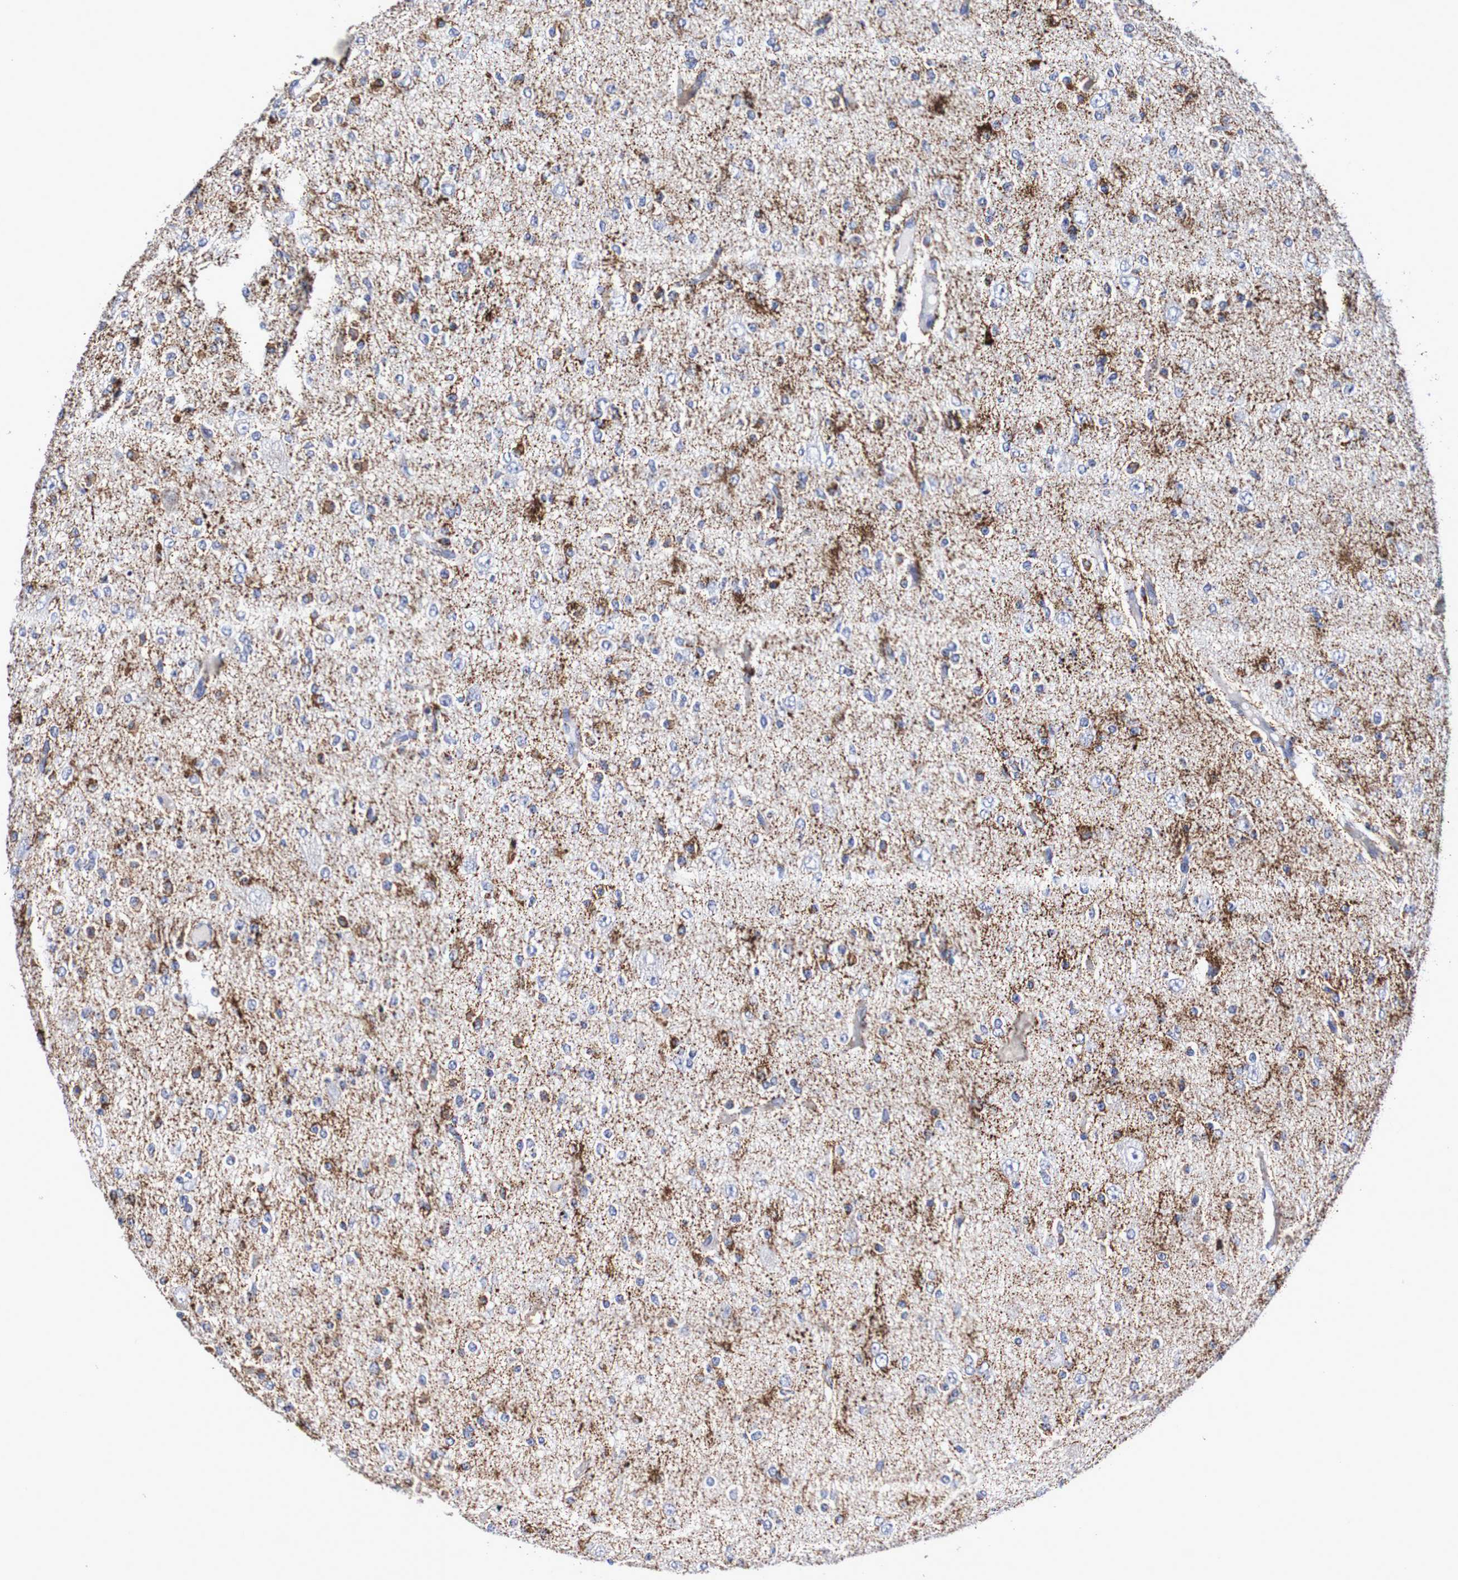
{"staining": {"intensity": "strong", "quantity": "<25%", "location": "cytoplasmic/membranous"}, "tissue": "glioma", "cell_type": "Tumor cells", "image_type": "cancer", "snomed": [{"axis": "morphology", "description": "Glioma, malignant, Low grade"}, {"axis": "topography", "description": "Brain"}], "caption": "An immunohistochemistry (IHC) image of tumor tissue is shown. Protein staining in brown highlights strong cytoplasmic/membranous positivity in glioma within tumor cells.", "gene": "WNT4", "patient": {"sex": "male", "age": 38}}